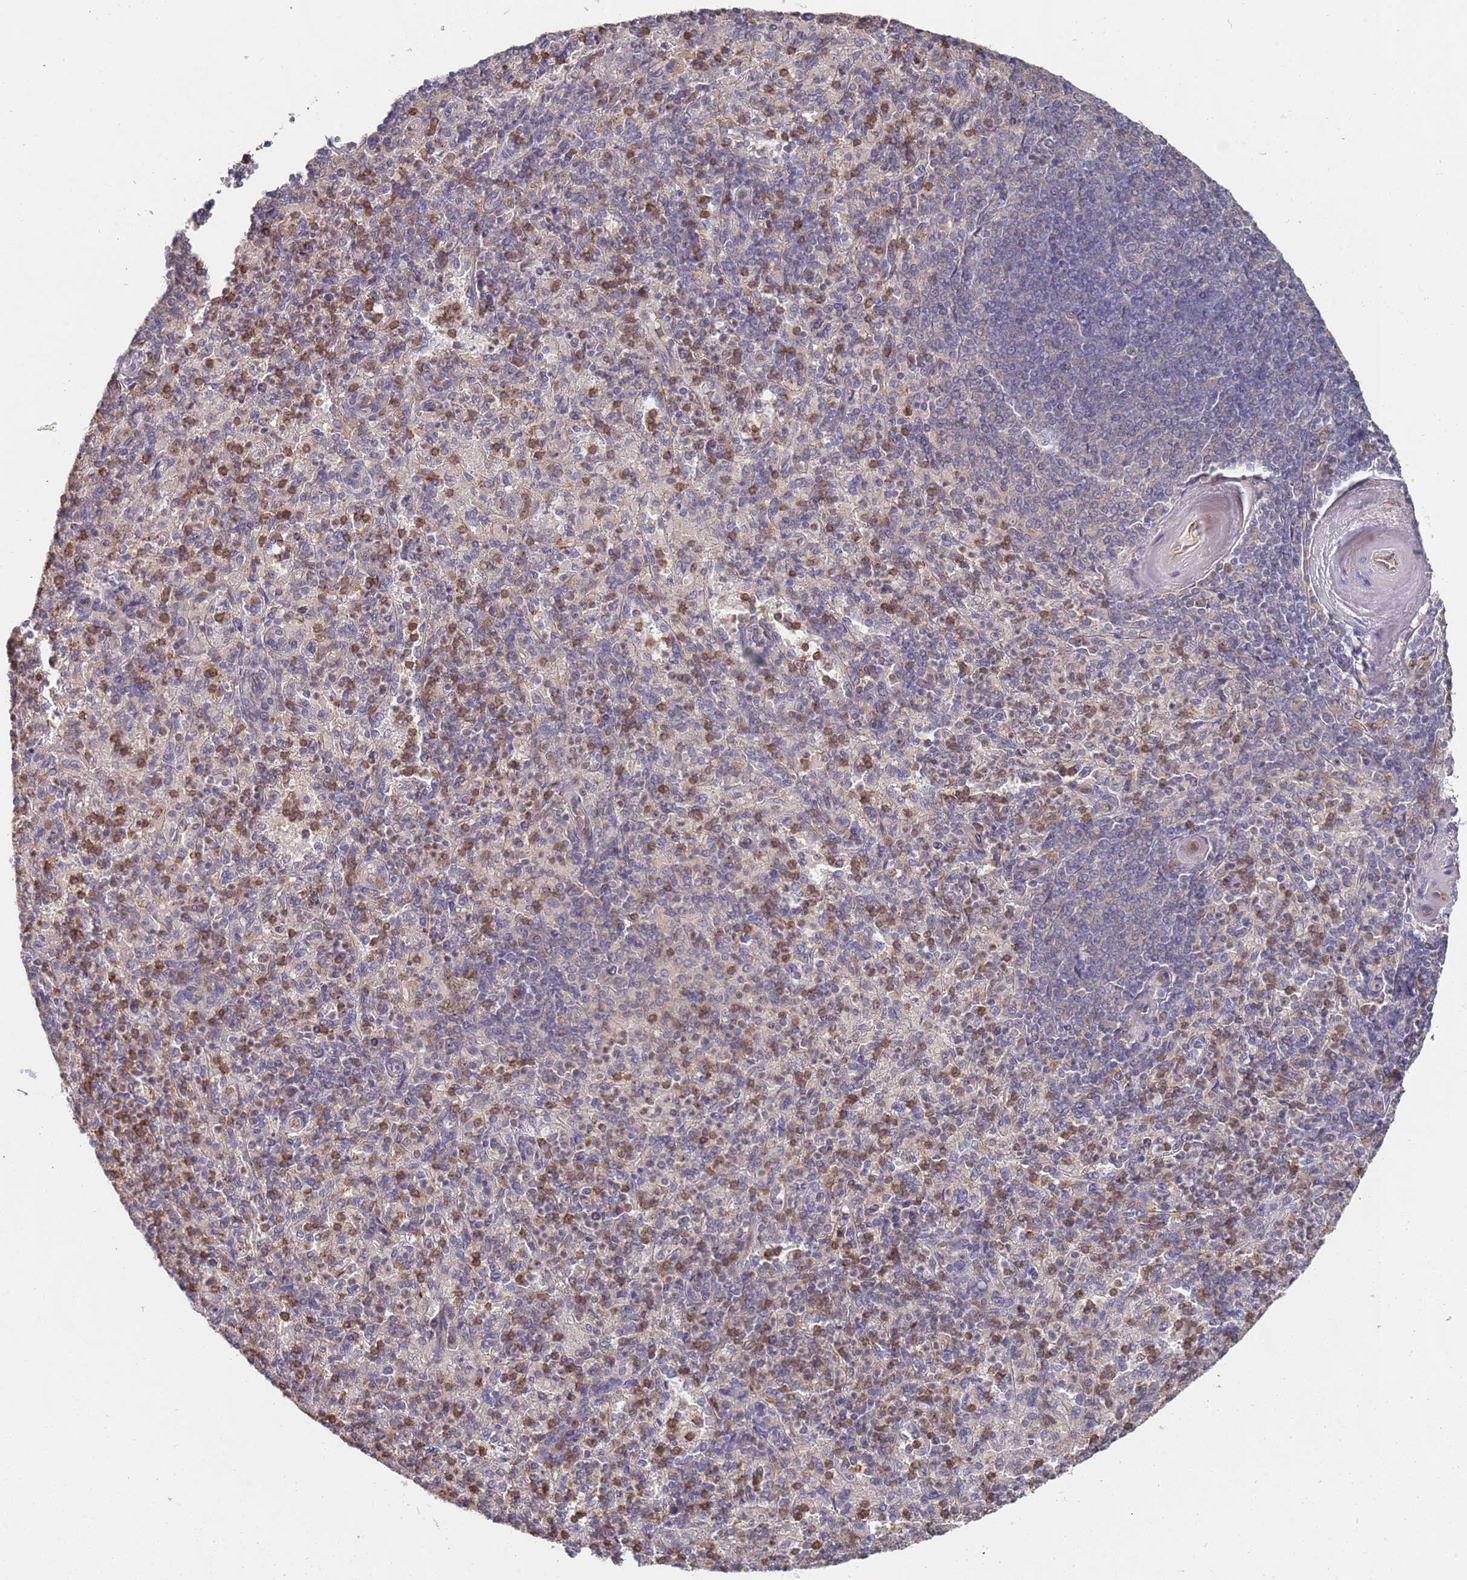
{"staining": {"intensity": "moderate", "quantity": "25%-75%", "location": "cytoplasmic/membranous"}, "tissue": "spleen", "cell_type": "Cells in red pulp", "image_type": "normal", "snomed": [{"axis": "morphology", "description": "Normal tissue, NOS"}, {"axis": "topography", "description": "Spleen"}], "caption": "Protein expression analysis of benign human spleen reveals moderate cytoplasmic/membranous staining in approximately 25%-75% of cells in red pulp.", "gene": "ABCB6", "patient": {"sex": "male", "age": 82}}